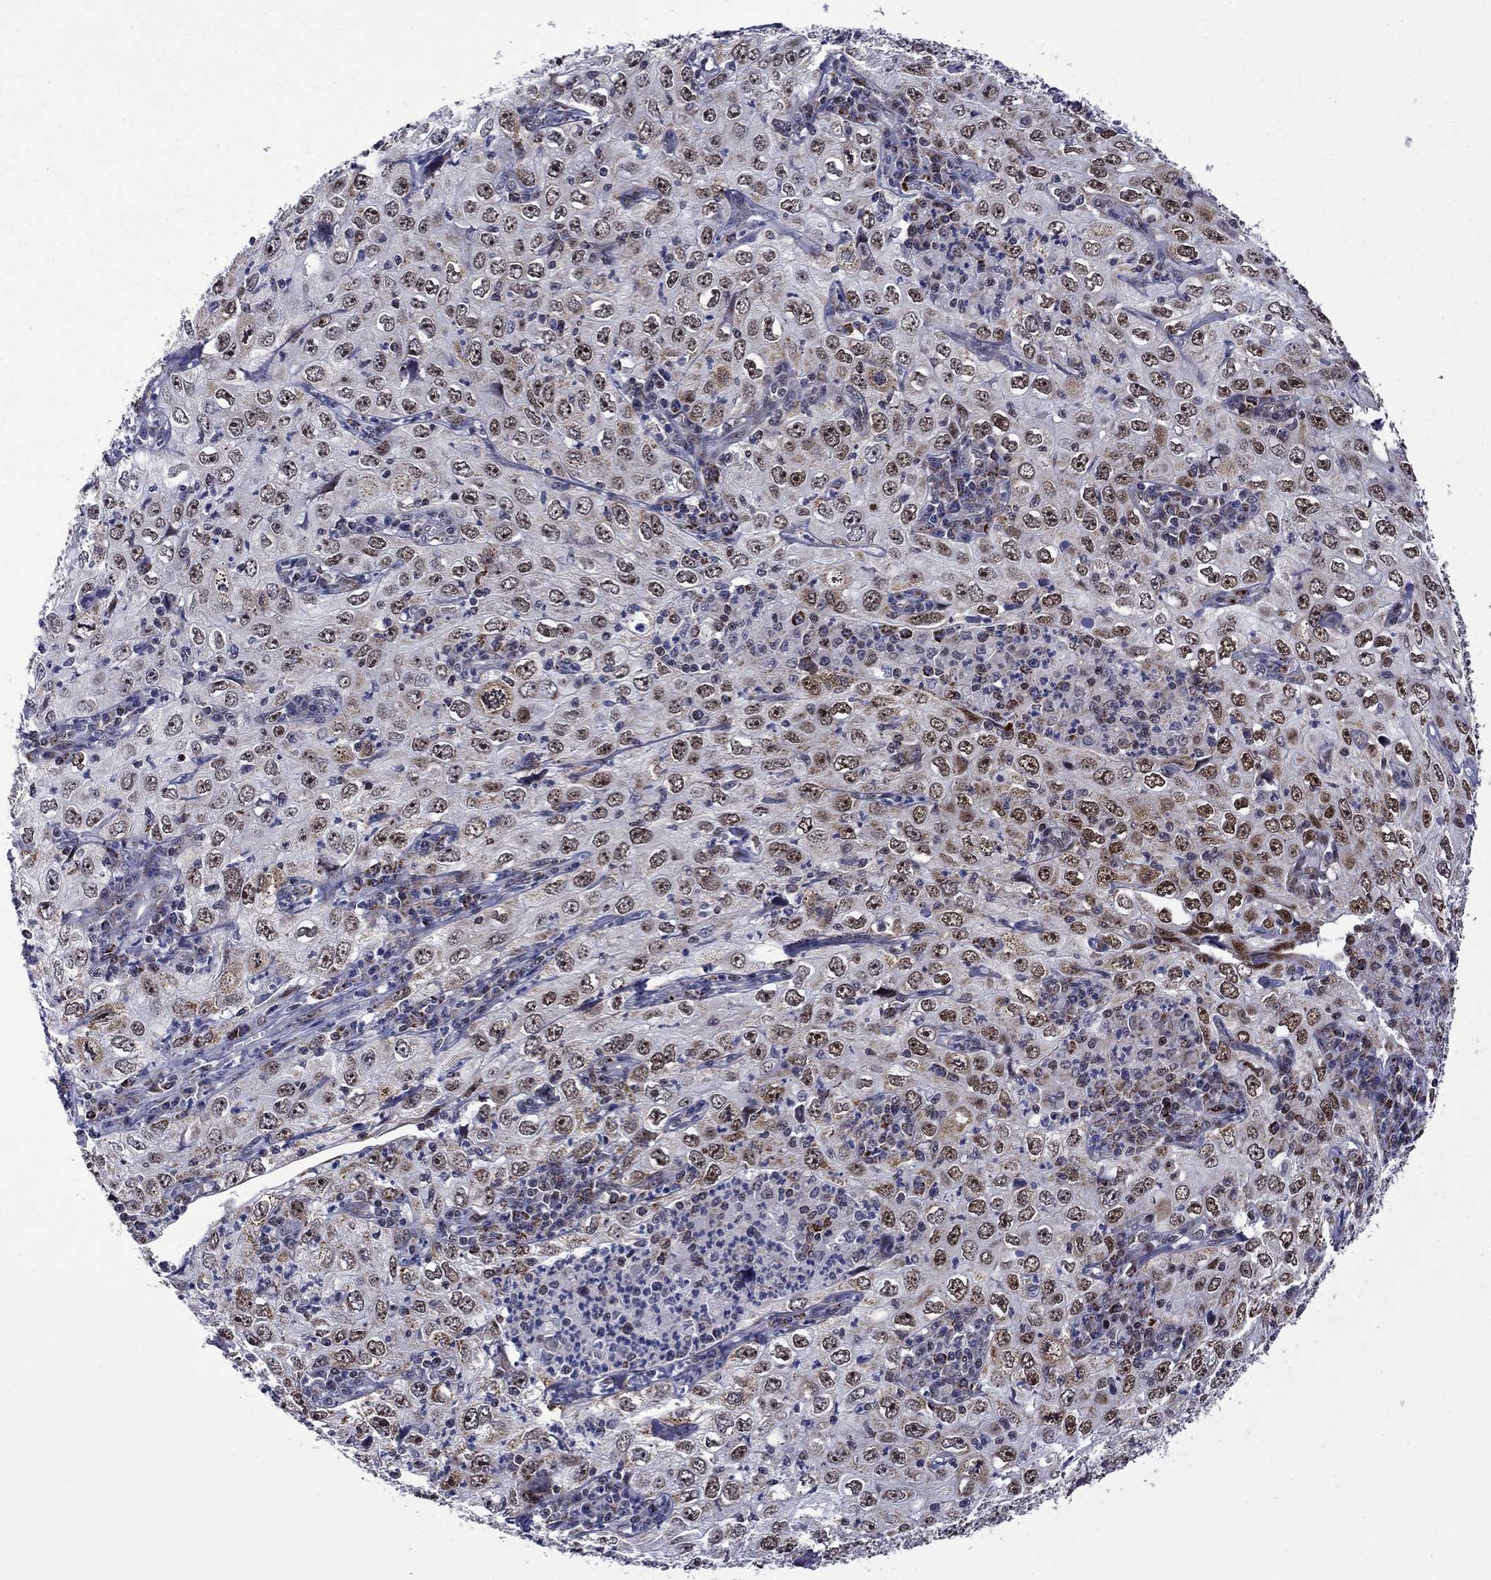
{"staining": {"intensity": "moderate", "quantity": "<25%", "location": "nuclear"}, "tissue": "cervical cancer", "cell_type": "Tumor cells", "image_type": "cancer", "snomed": [{"axis": "morphology", "description": "Squamous cell carcinoma, NOS"}, {"axis": "topography", "description": "Cervix"}], "caption": "IHC image of neoplastic tissue: human cervical cancer (squamous cell carcinoma) stained using immunohistochemistry reveals low levels of moderate protein expression localized specifically in the nuclear of tumor cells, appearing as a nuclear brown color.", "gene": "SURF2", "patient": {"sex": "female", "age": 24}}